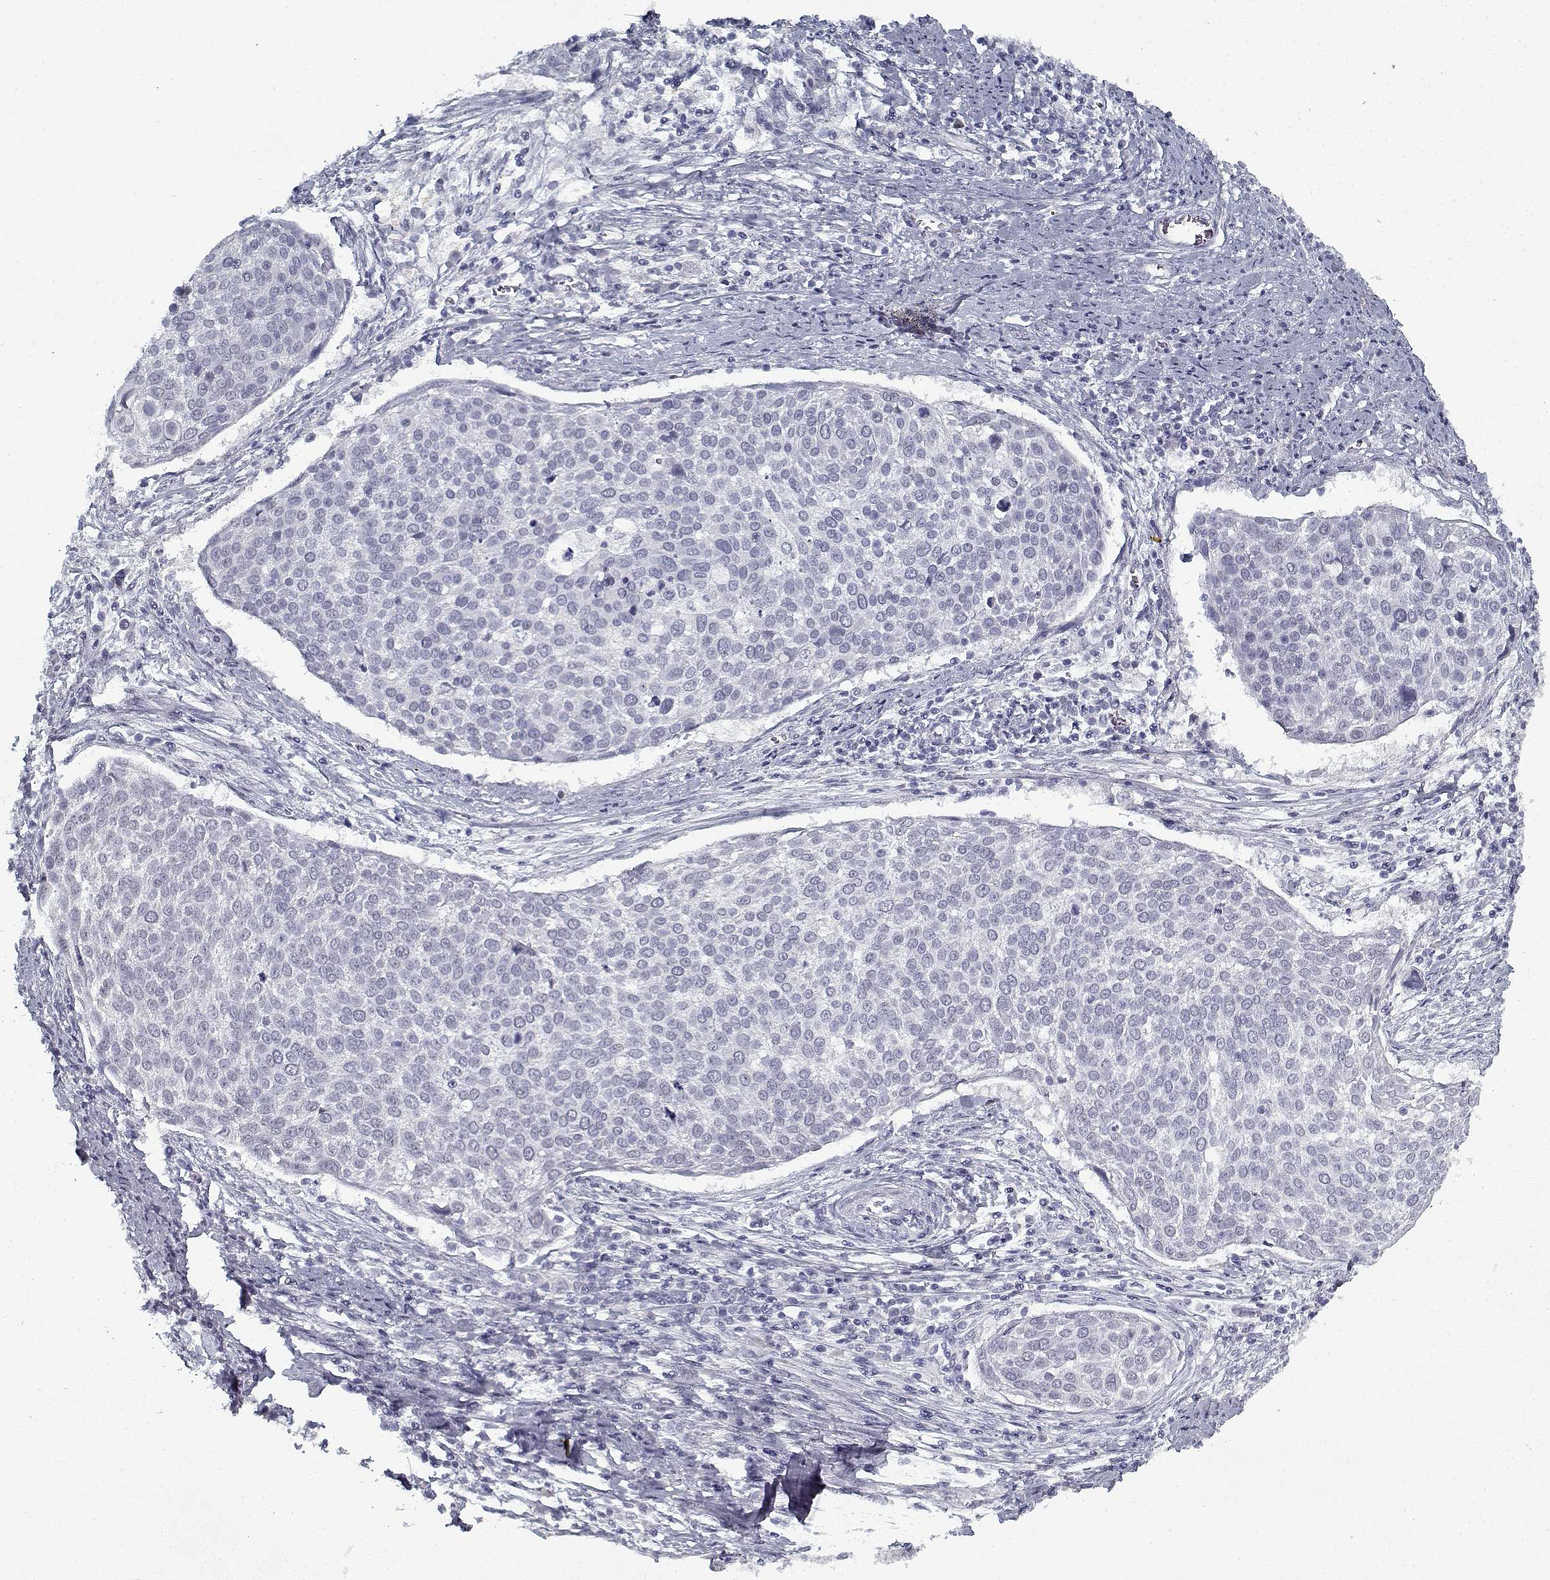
{"staining": {"intensity": "negative", "quantity": "none", "location": "none"}, "tissue": "cervical cancer", "cell_type": "Tumor cells", "image_type": "cancer", "snomed": [{"axis": "morphology", "description": "Squamous cell carcinoma, NOS"}, {"axis": "topography", "description": "Cervix"}], "caption": "Tumor cells show no significant protein positivity in cervical squamous cell carcinoma.", "gene": "RNF32", "patient": {"sex": "female", "age": 39}}